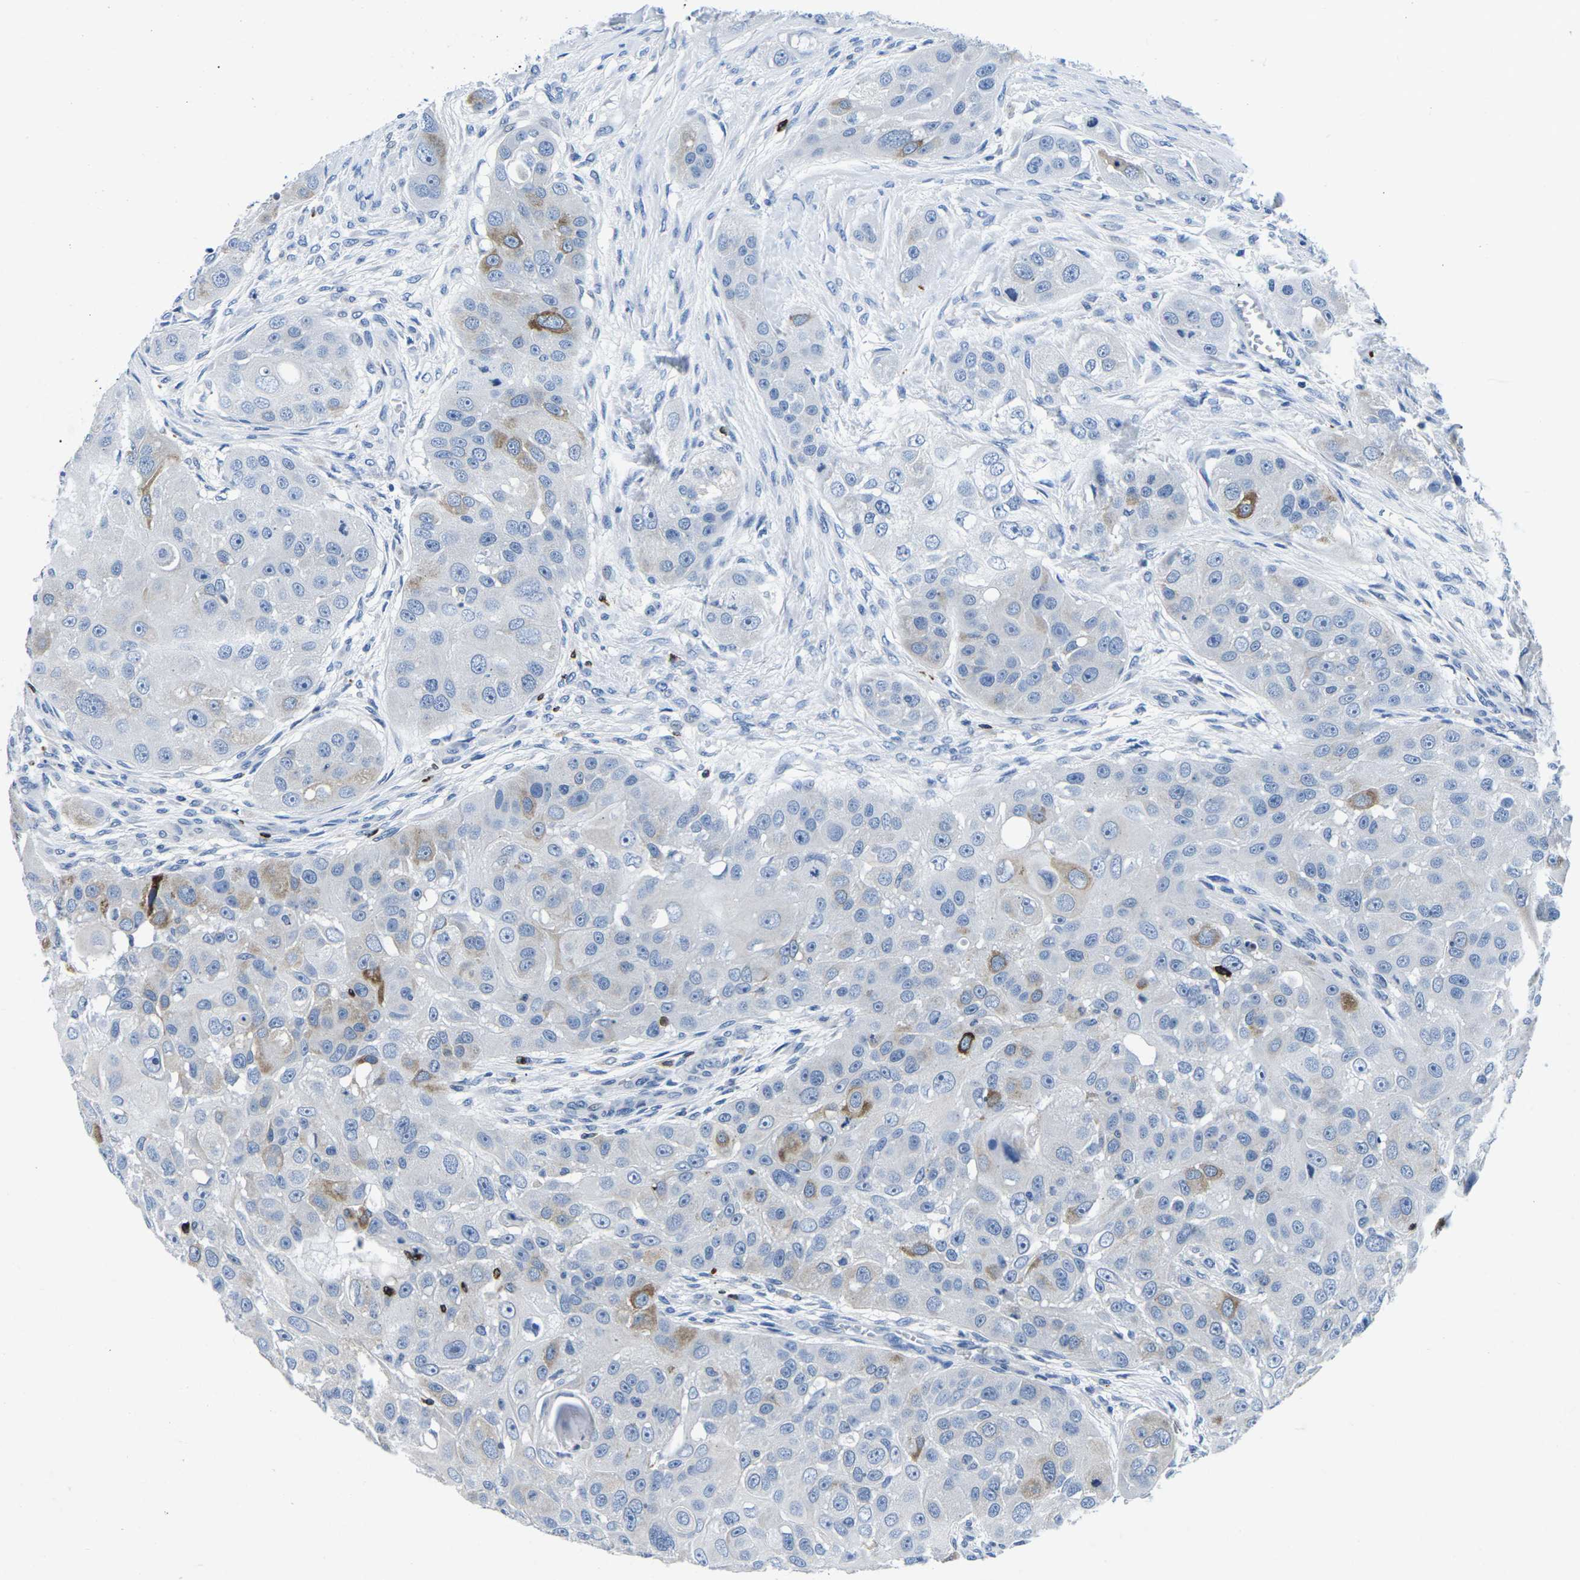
{"staining": {"intensity": "weak", "quantity": "<25%", "location": "cytoplasmic/membranous"}, "tissue": "head and neck cancer", "cell_type": "Tumor cells", "image_type": "cancer", "snomed": [{"axis": "morphology", "description": "Normal tissue, NOS"}, {"axis": "morphology", "description": "Squamous cell carcinoma, NOS"}, {"axis": "topography", "description": "Skeletal muscle"}, {"axis": "topography", "description": "Head-Neck"}], "caption": "Tumor cells are negative for protein expression in human squamous cell carcinoma (head and neck).", "gene": "CTSW", "patient": {"sex": "male", "age": 51}}